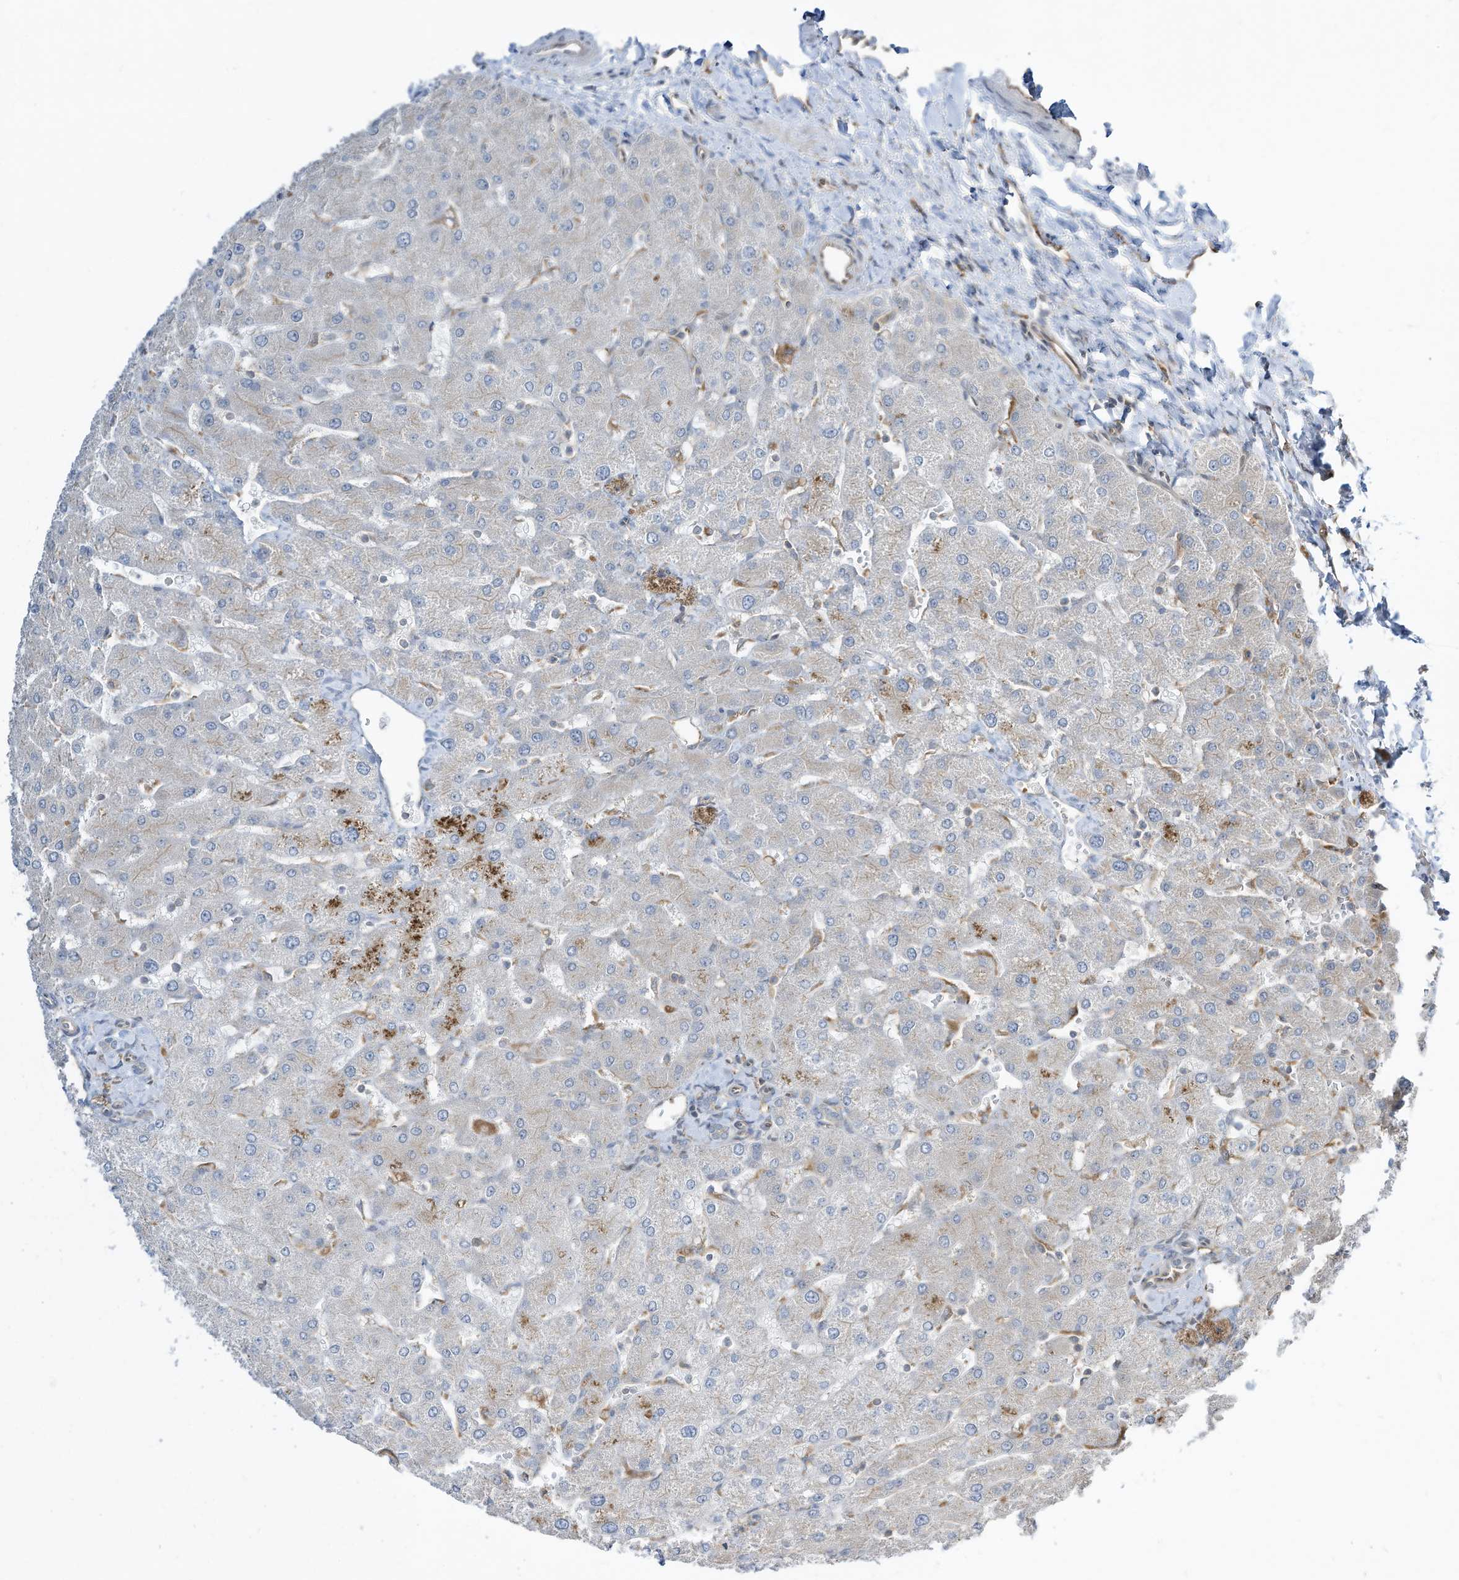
{"staining": {"intensity": "negative", "quantity": "none", "location": "none"}, "tissue": "liver", "cell_type": "Cholangiocytes", "image_type": "normal", "snomed": [{"axis": "morphology", "description": "Normal tissue, NOS"}, {"axis": "topography", "description": "Liver"}], "caption": "High power microscopy histopathology image of an immunohistochemistry photomicrograph of benign liver, revealing no significant staining in cholangiocytes. Brightfield microscopy of immunohistochemistry (IHC) stained with DAB (brown) and hematoxylin (blue), captured at high magnification.", "gene": "DZIP3", "patient": {"sex": "male", "age": 55}}